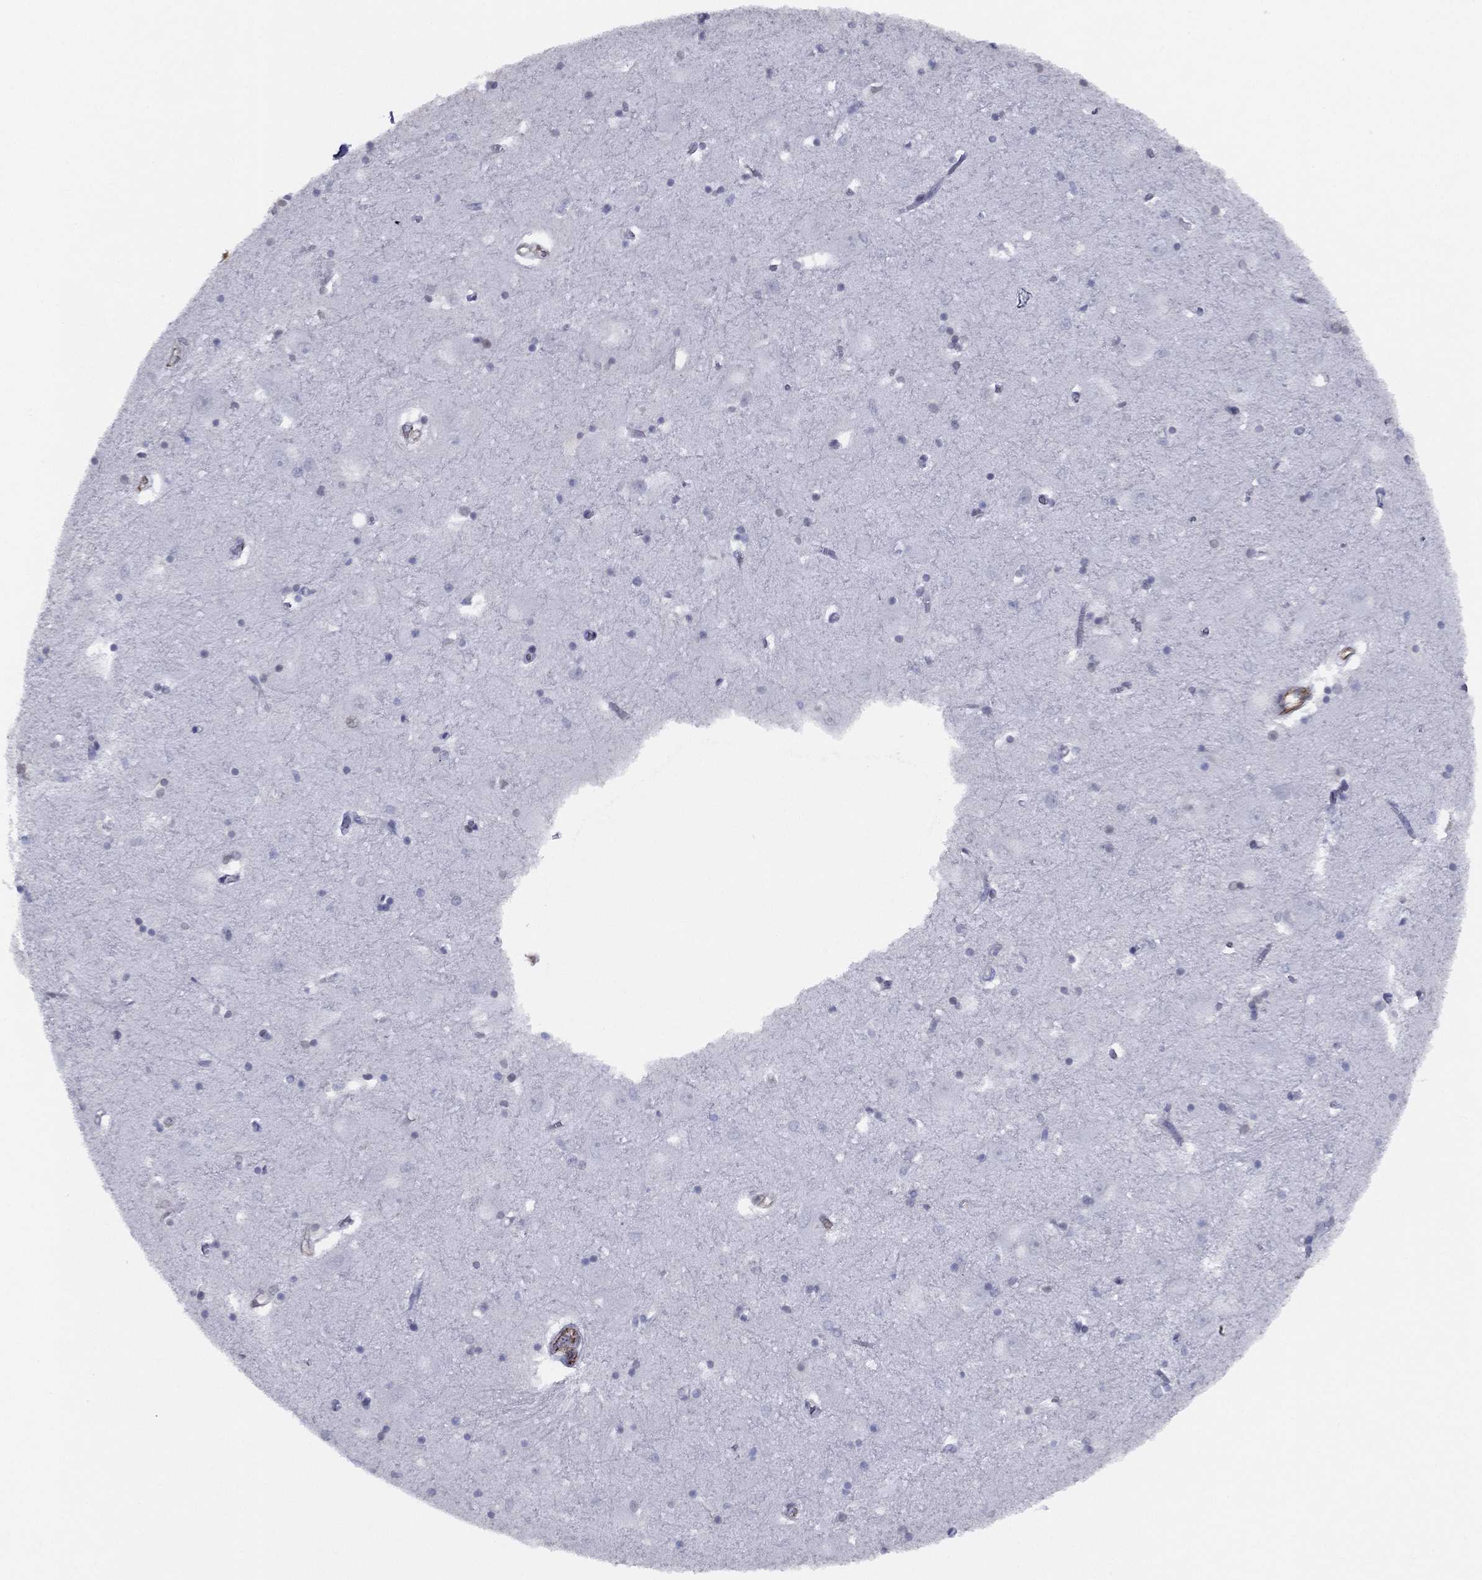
{"staining": {"intensity": "moderate", "quantity": "<25%", "location": "nuclear"}, "tissue": "caudate", "cell_type": "Glial cells", "image_type": "normal", "snomed": [{"axis": "morphology", "description": "Normal tissue, NOS"}, {"axis": "topography", "description": "Lateral ventricle wall"}], "caption": "Human caudate stained with a brown dye reveals moderate nuclear positive expression in approximately <25% of glial cells.", "gene": "MAS1", "patient": {"sex": "male", "age": 54}}